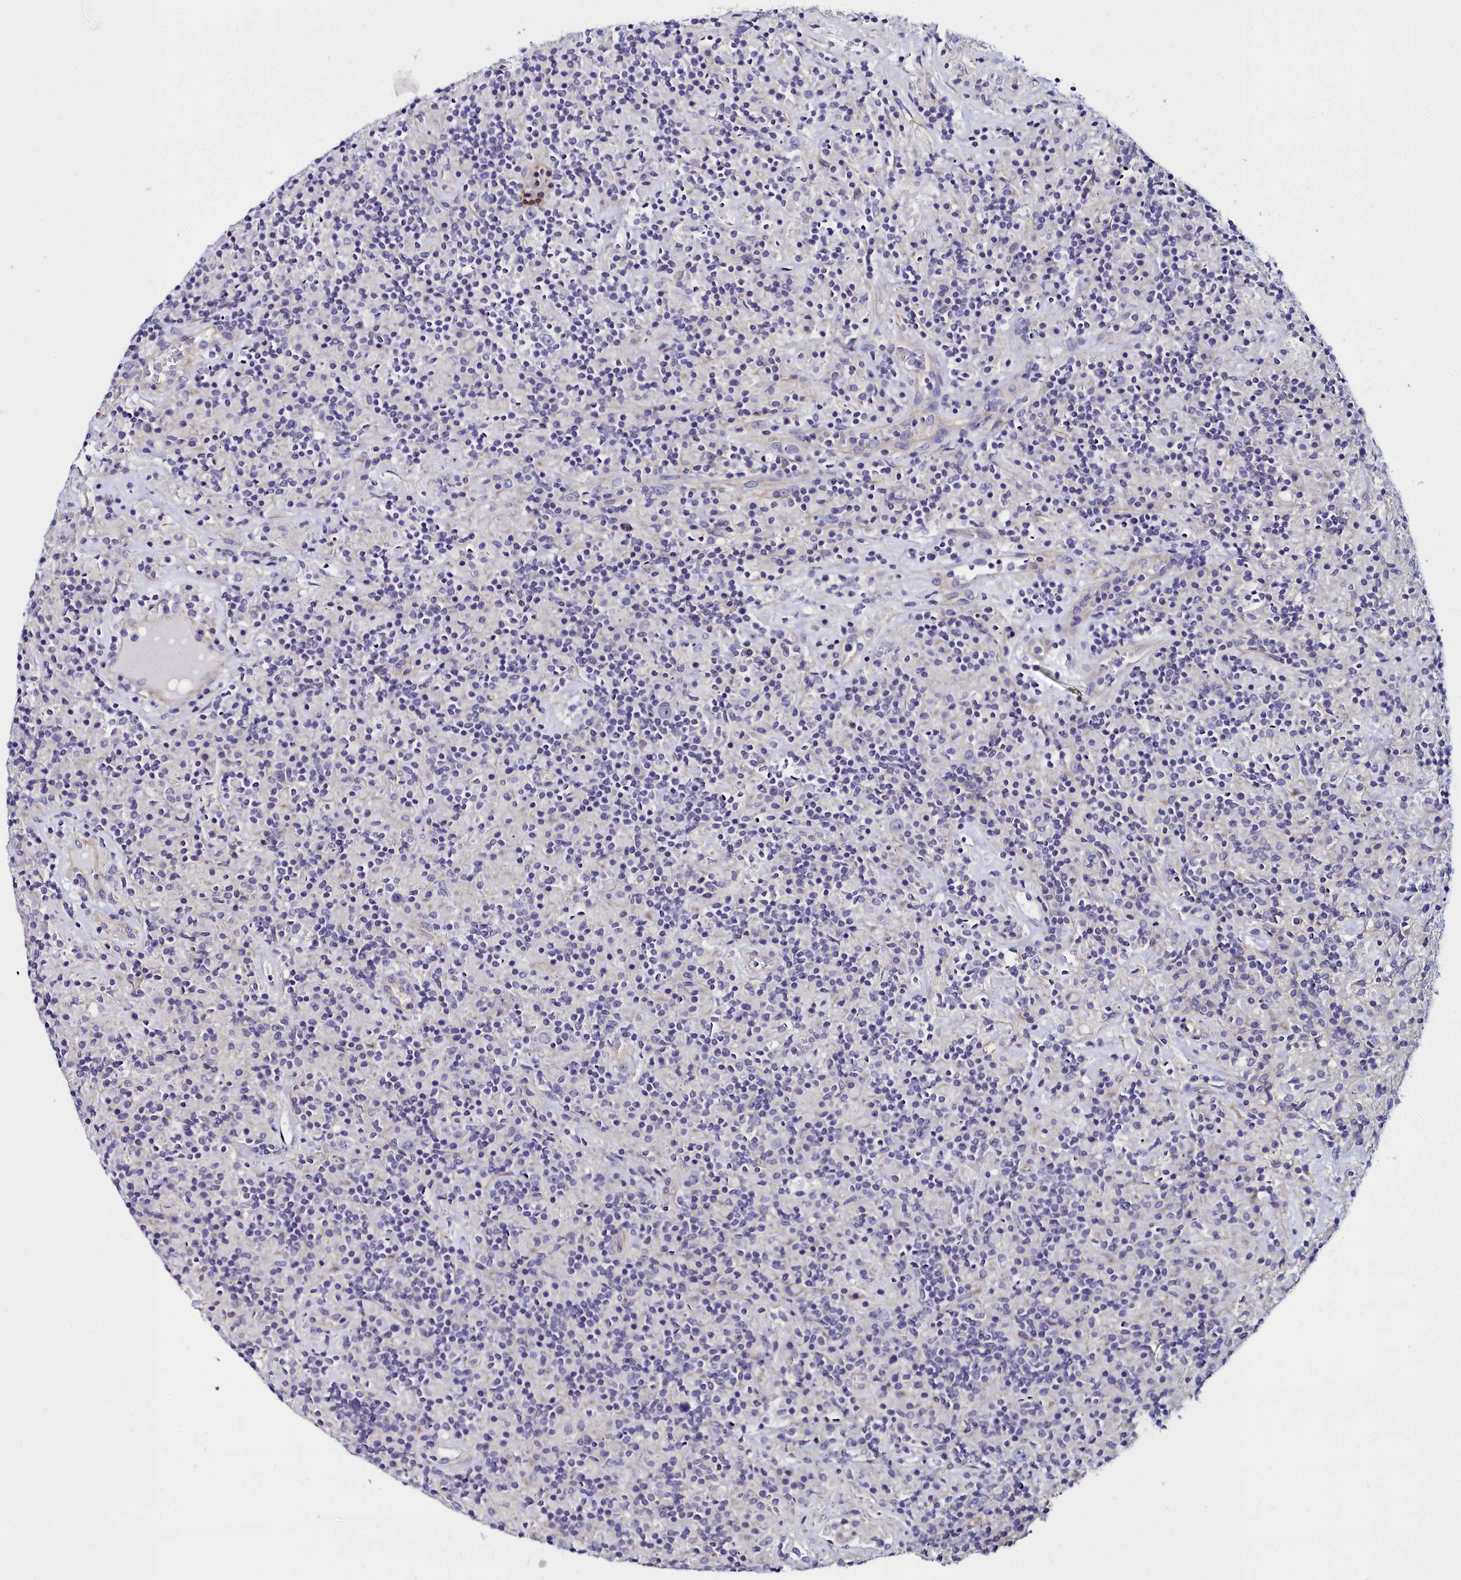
{"staining": {"intensity": "negative", "quantity": "none", "location": "none"}, "tissue": "lymphoma", "cell_type": "Tumor cells", "image_type": "cancer", "snomed": [{"axis": "morphology", "description": "Hodgkin's disease, NOS"}, {"axis": "topography", "description": "Lymph node"}], "caption": "This image is of Hodgkin's disease stained with immunohistochemistry to label a protein in brown with the nuclei are counter-stained blue. There is no positivity in tumor cells.", "gene": "FADS3", "patient": {"sex": "male", "age": 70}}